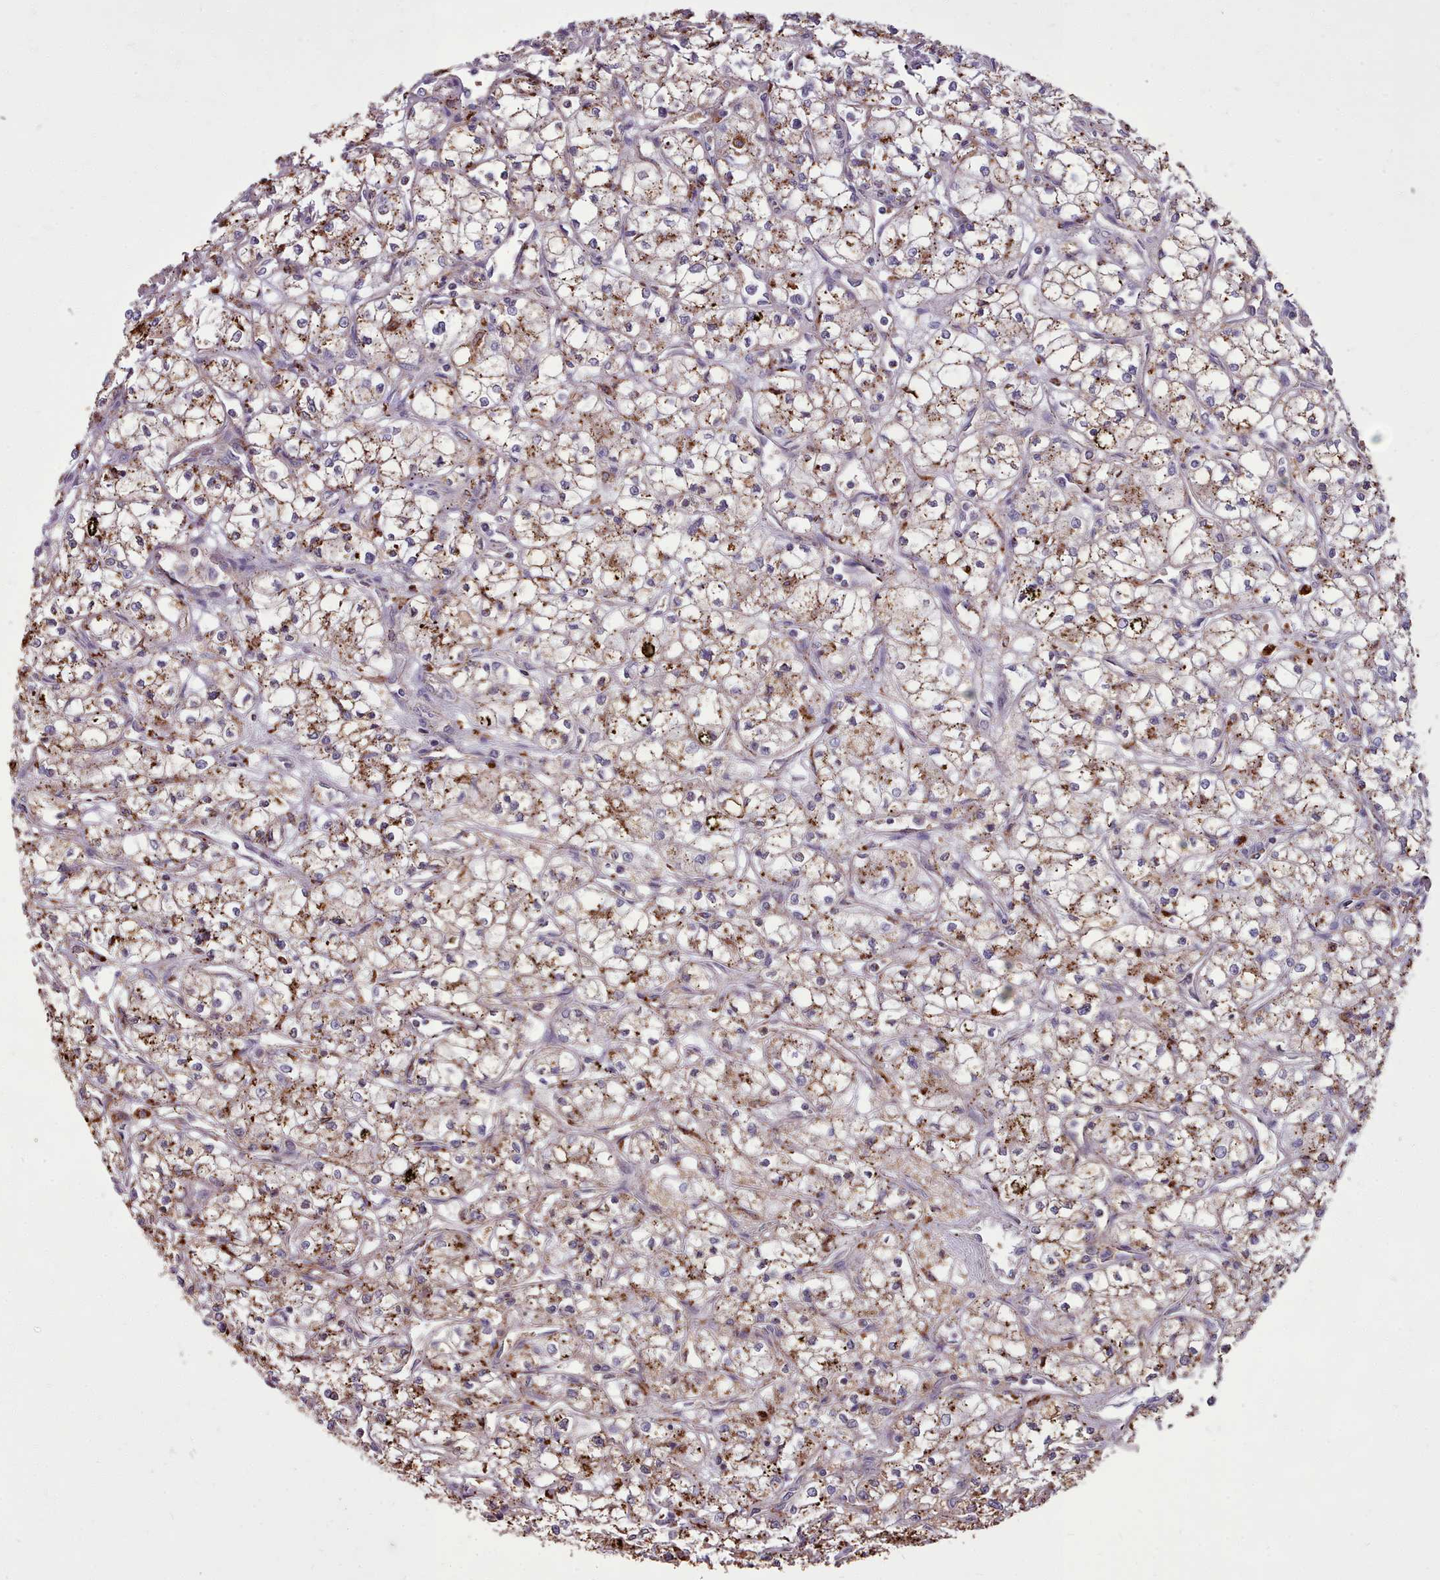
{"staining": {"intensity": "moderate", "quantity": ">75%", "location": "cytoplasmic/membranous"}, "tissue": "renal cancer", "cell_type": "Tumor cells", "image_type": "cancer", "snomed": [{"axis": "morphology", "description": "Adenocarcinoma, NOS"}, {"axis": "topography", "description": "Kidney"}], "caption": "Renal cancer stained with DAB IHC shows medium levels of moderate cytoplasmic/membranous staining in about >75% of tumor cells.", "gene": "PACSIN3", "patient": {"sex": "male", "age": 59}}